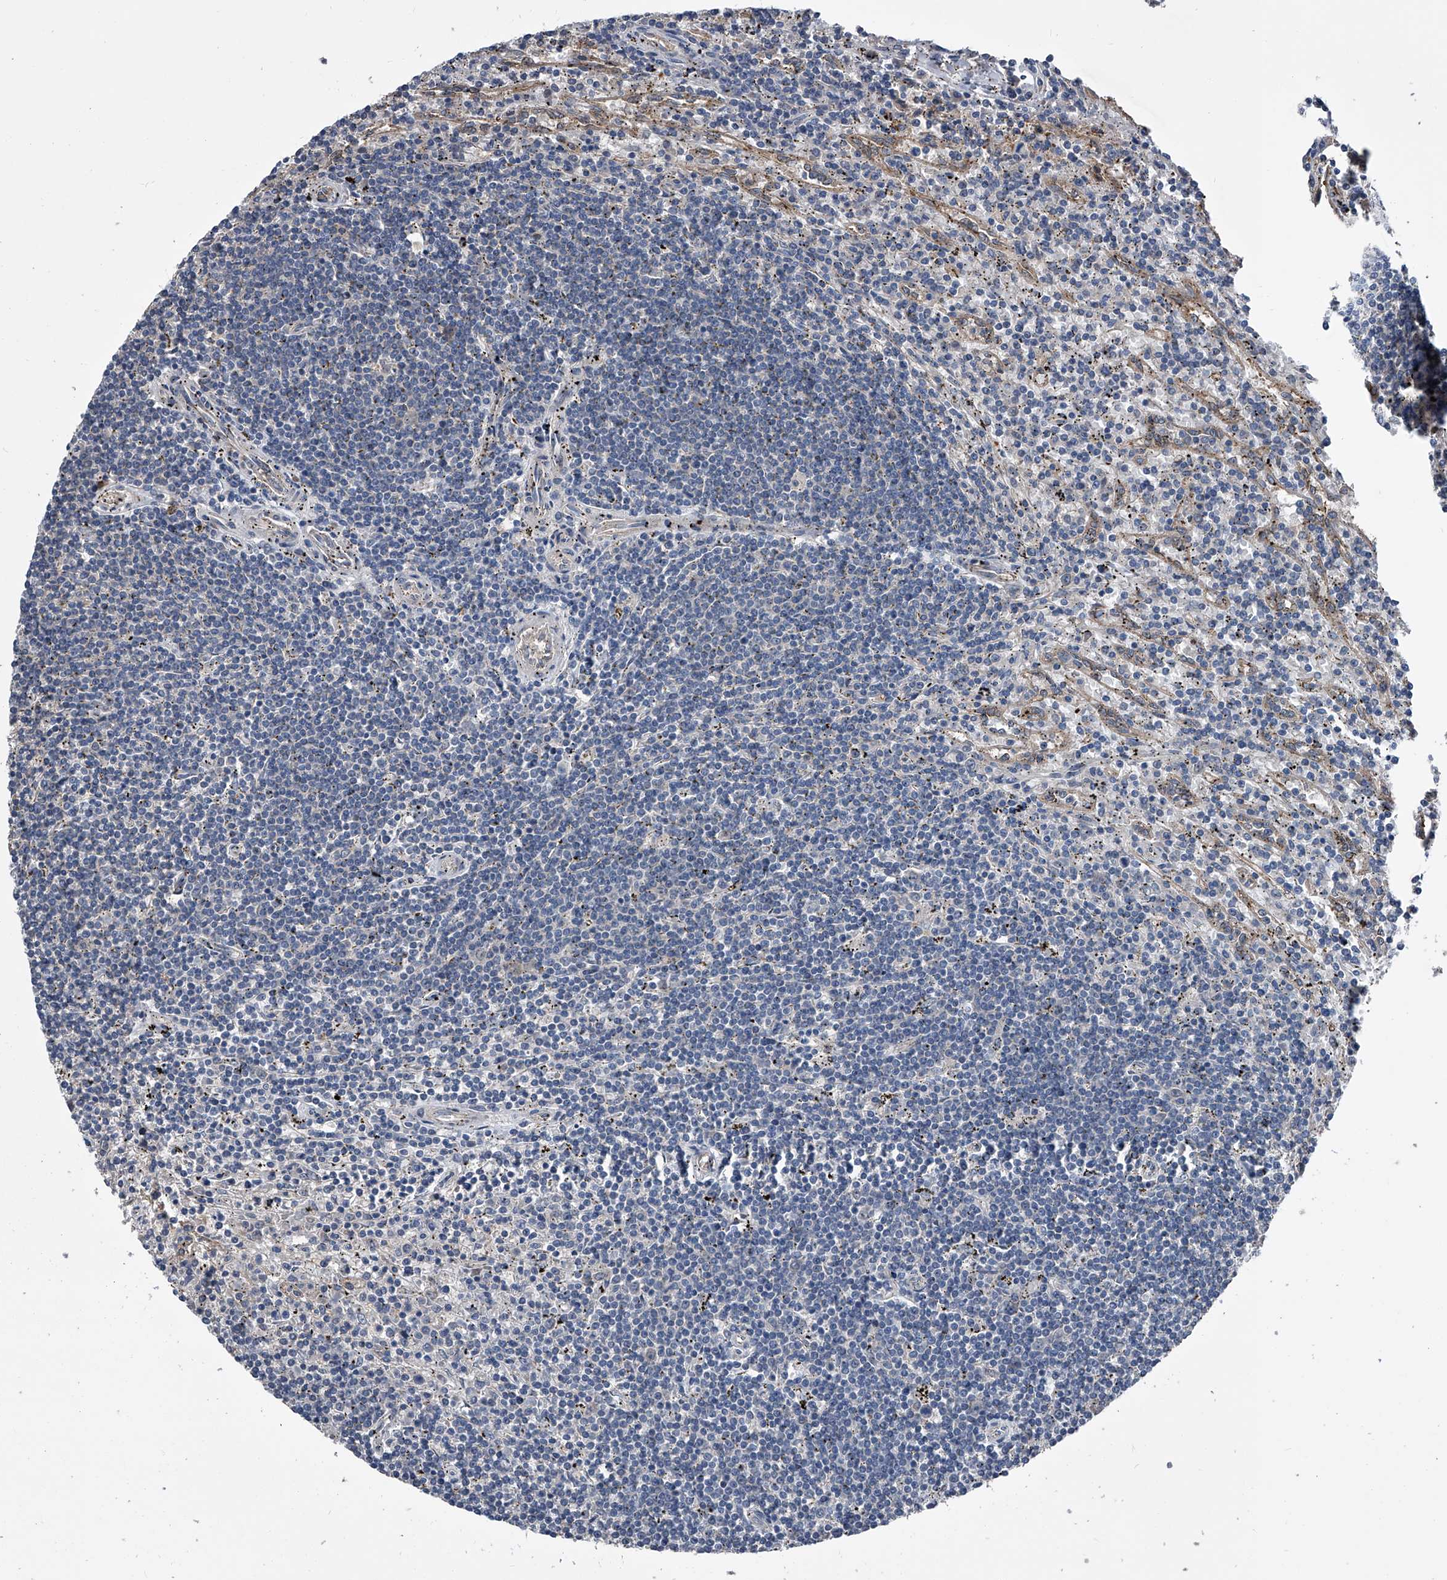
{"staining": {"intensity": "negative", "quantity": "none", "location": "none"}, "tissue": "lymphoma", "cell_type": "Tumor cells", "image_type": "cancer", "snomed": [{"axis": "morphology", "description": "Malignant lymphoma, non-Hodgkin's type, Low grade"}, {"axis": "topography", "description": "Spleen"}], "caption": "This photomicrograph is of malignant lymphoma, non-Hodgkin's type (low-grade) stained with immunohistochemistry (IHC) to label a protein in brown with the nuclei are counter-stained blue. There is no expression in tumor cells. The staining is performed using DAB (3,3'-diaminobenzidine) brown chromogen with nuclei counter-stained in using hematoxylin.", "gene": "KIF13A", "patient": {"sex": "male", "age": 76}}